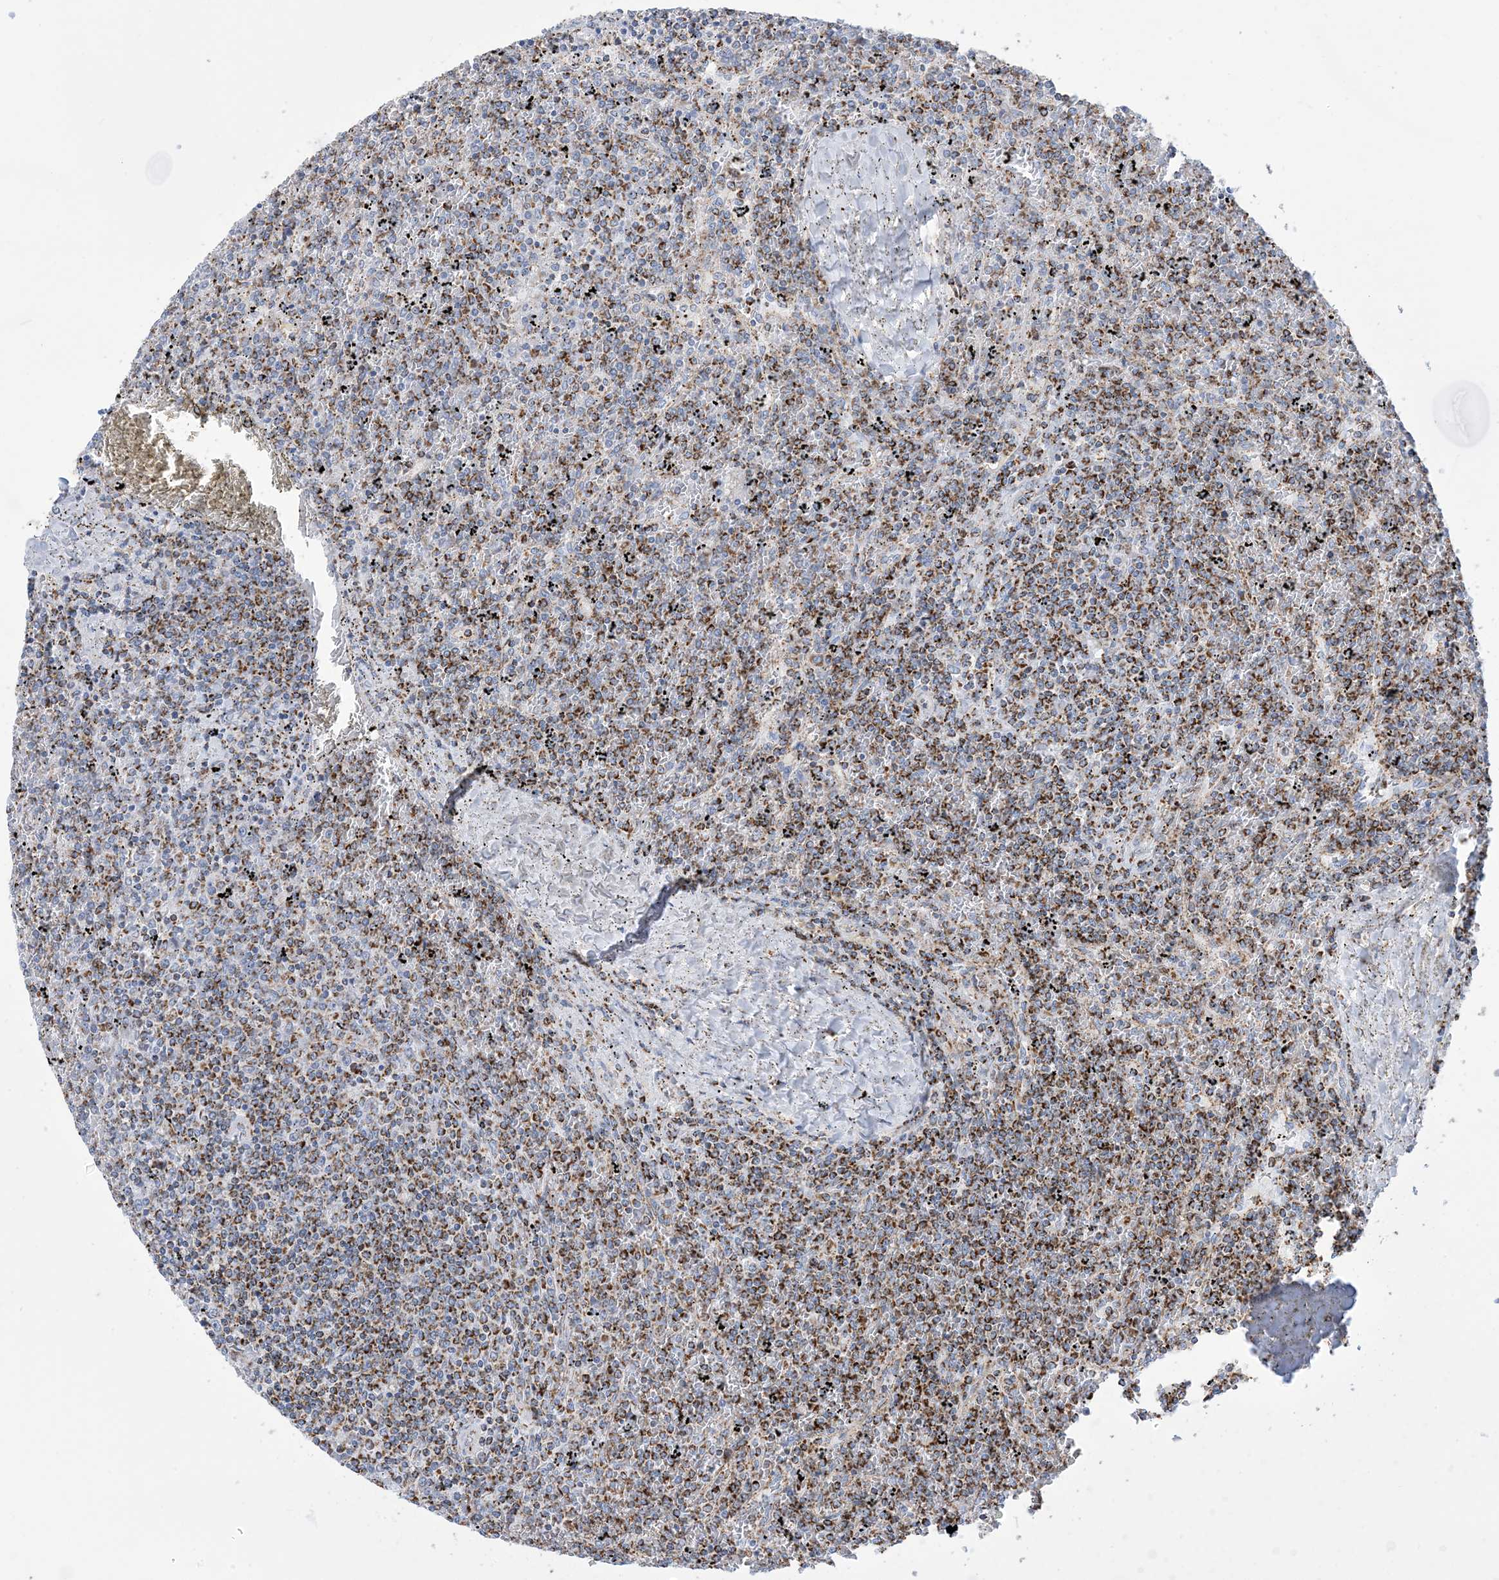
{"staining": {"intensity": "strong", "quantity": ">75%", "location": "cytoplasmic/membranous"}, "tissue": "lymphoma", "cell_type": "Tumor cells", "image_type": "cancer", "snomed": [{"axis": "morphology", "description": "Malignant lymphoma, non-Hodgkin's type, Low grade"}, {"axis": "topography", "description": "Spleen"}], "caption": "A high-resolution photomicrograph shows immunohistochemistry (IHC) staining of malignant lymphoma, non-Hodgkin's type (low-grade), which reveals strong cytoplasmic/membranous positivity in about >75% of tumor cells. The protein is stained brown, and the nuclei are stained in blue (DAB (3,3'-diaminobenzidine) IHC with brightfield microscopy, high magnification).", "gene": "SAMM50", "patient": {"sex": "female", "age": 19}}